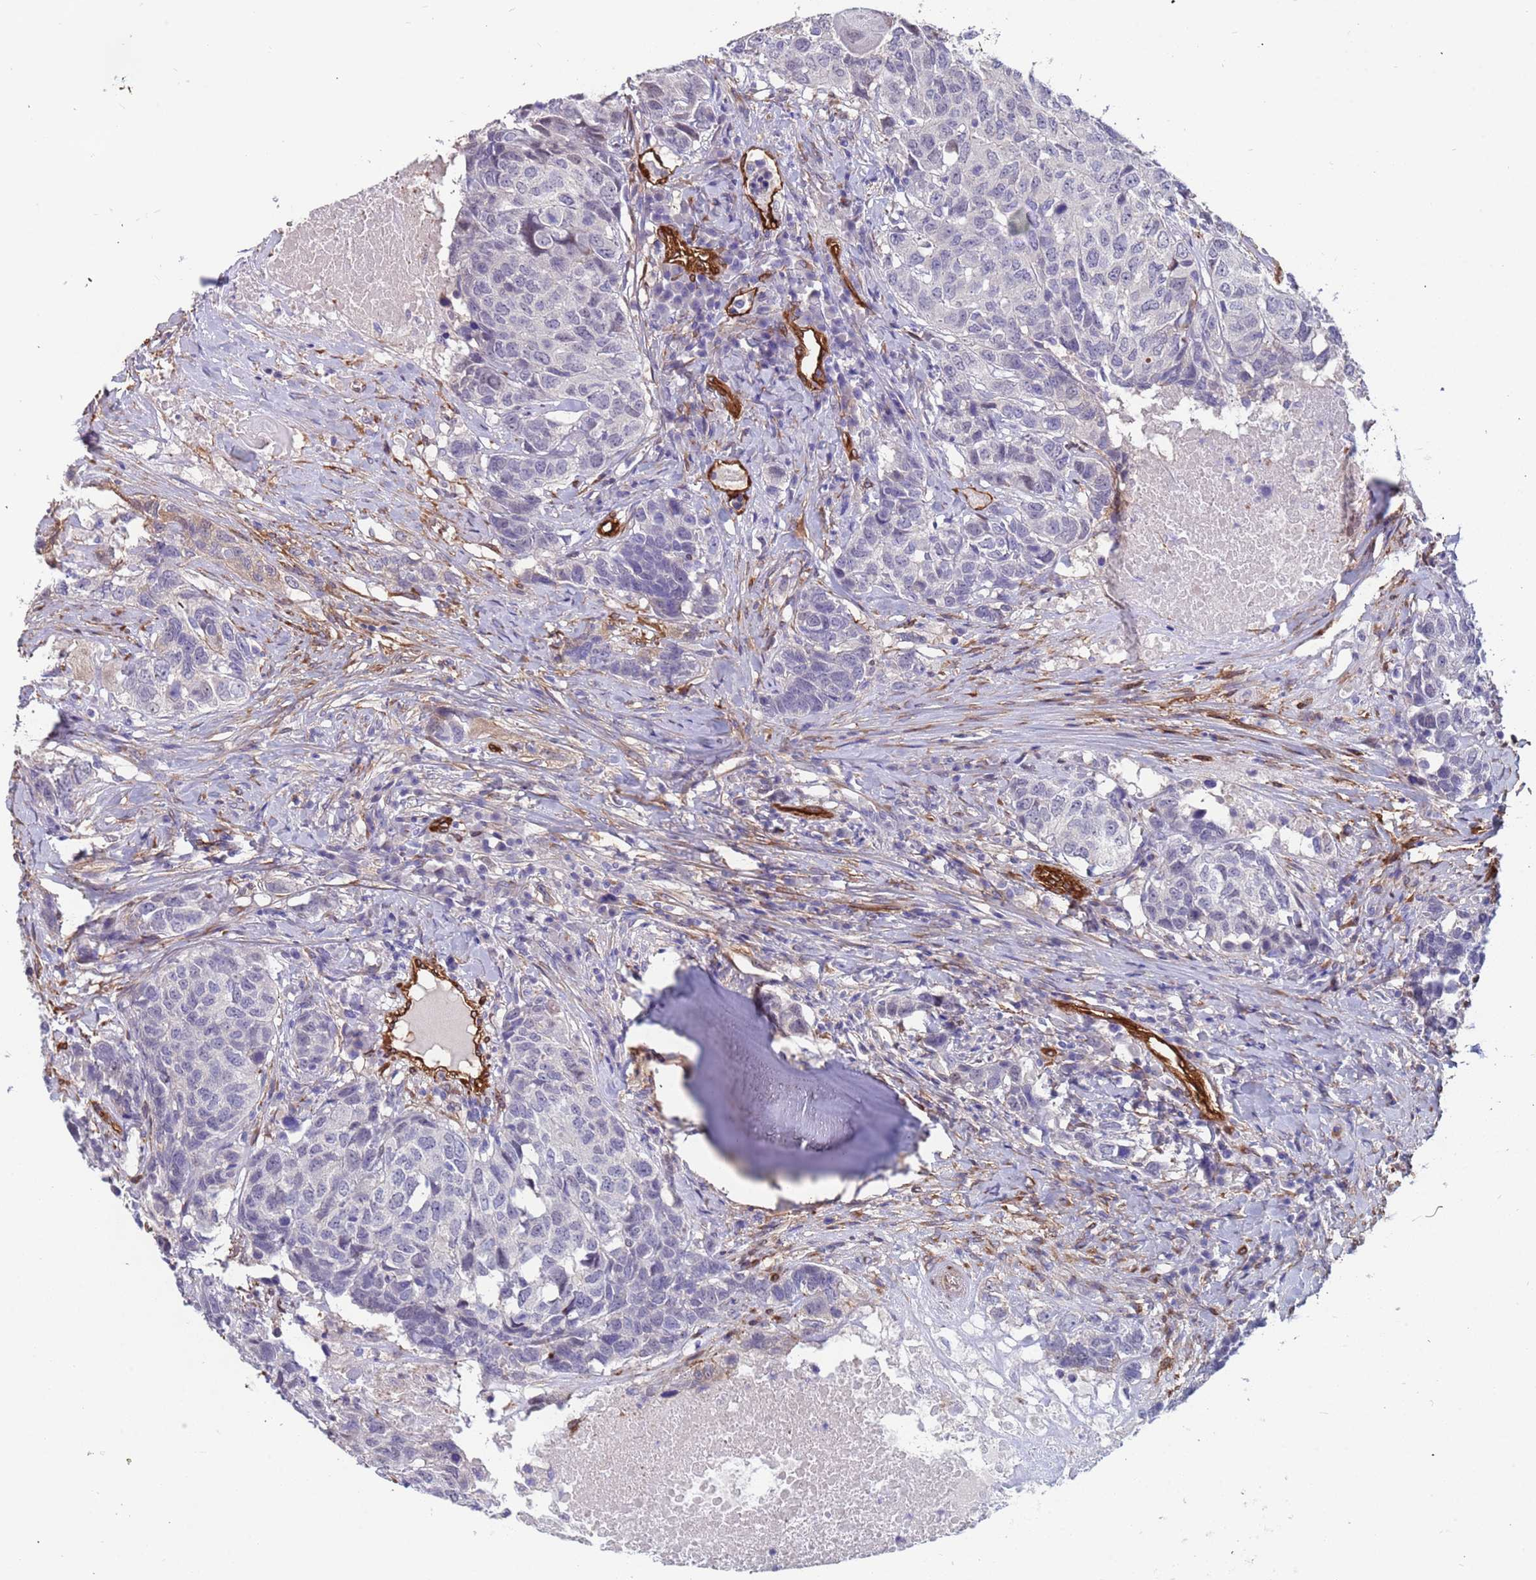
{"staining": {"intensity": "negative", "quantity": "none", "location": "none"}, "tissue": "head and neck cancer", "cell_type": "Tumor cells", "image_type": "cancer", "snomed": [{"axis": "morphology", "description": "Squamous cell carcinoma, NOS"}, {"axis": "topography", "description": "Head-Neck"}], "caption": "Head and neck cancer (squamous cell carcinoma) was stained to show a protein in brown. There is no significant positivity in tumor cells. The staining is performed using DAB (3,3'-diaminobenzidine) brown chromogen with nuclei counter-stained in using hematoxylin.", "gene": "EHD2", "patient": {"sex": "male", "age": 66}}